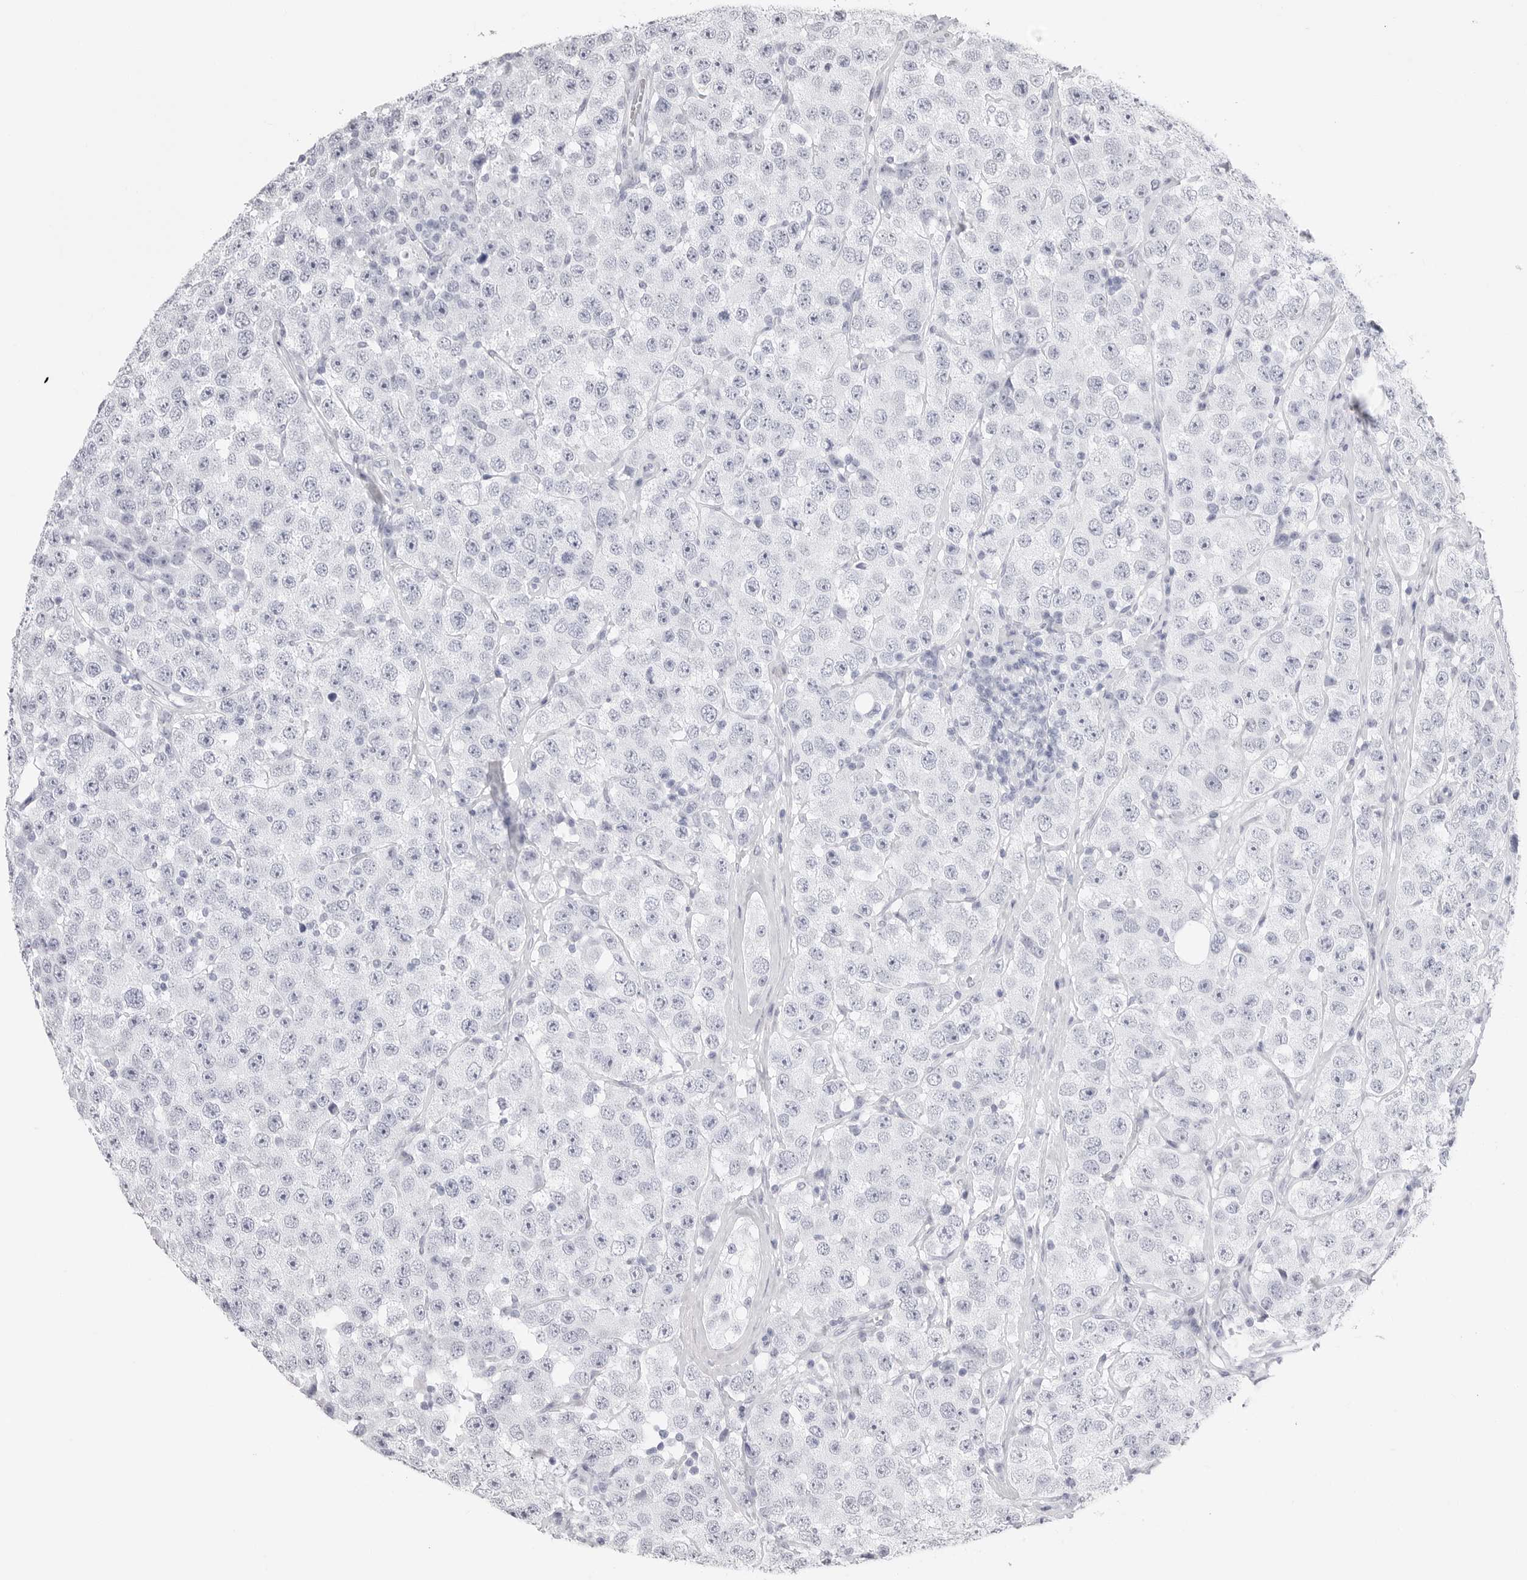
{"staining": {"intensity": "negative", "quantity": "none", "location": "none"}, "tissue": "testis cancer", "cell_type": "Tumor cells", "image_type": "cancer", "snomed": [{"axis": "morphology", "description": "Seminoma, NOS"}, {"axis": "morphology", "description": "Carcinoma, Embryonal, NOS"}, {"axis": "topography", "description": "Testis"}], "caption": "Protein analysis of testis cancer shows no significant expression in tumor cells. (Immunohistochemistry (ihc), brightfield microscopy, high magnification).", "gene": "TSSK1B", "patient": {"sex": "male", "age": 28}}